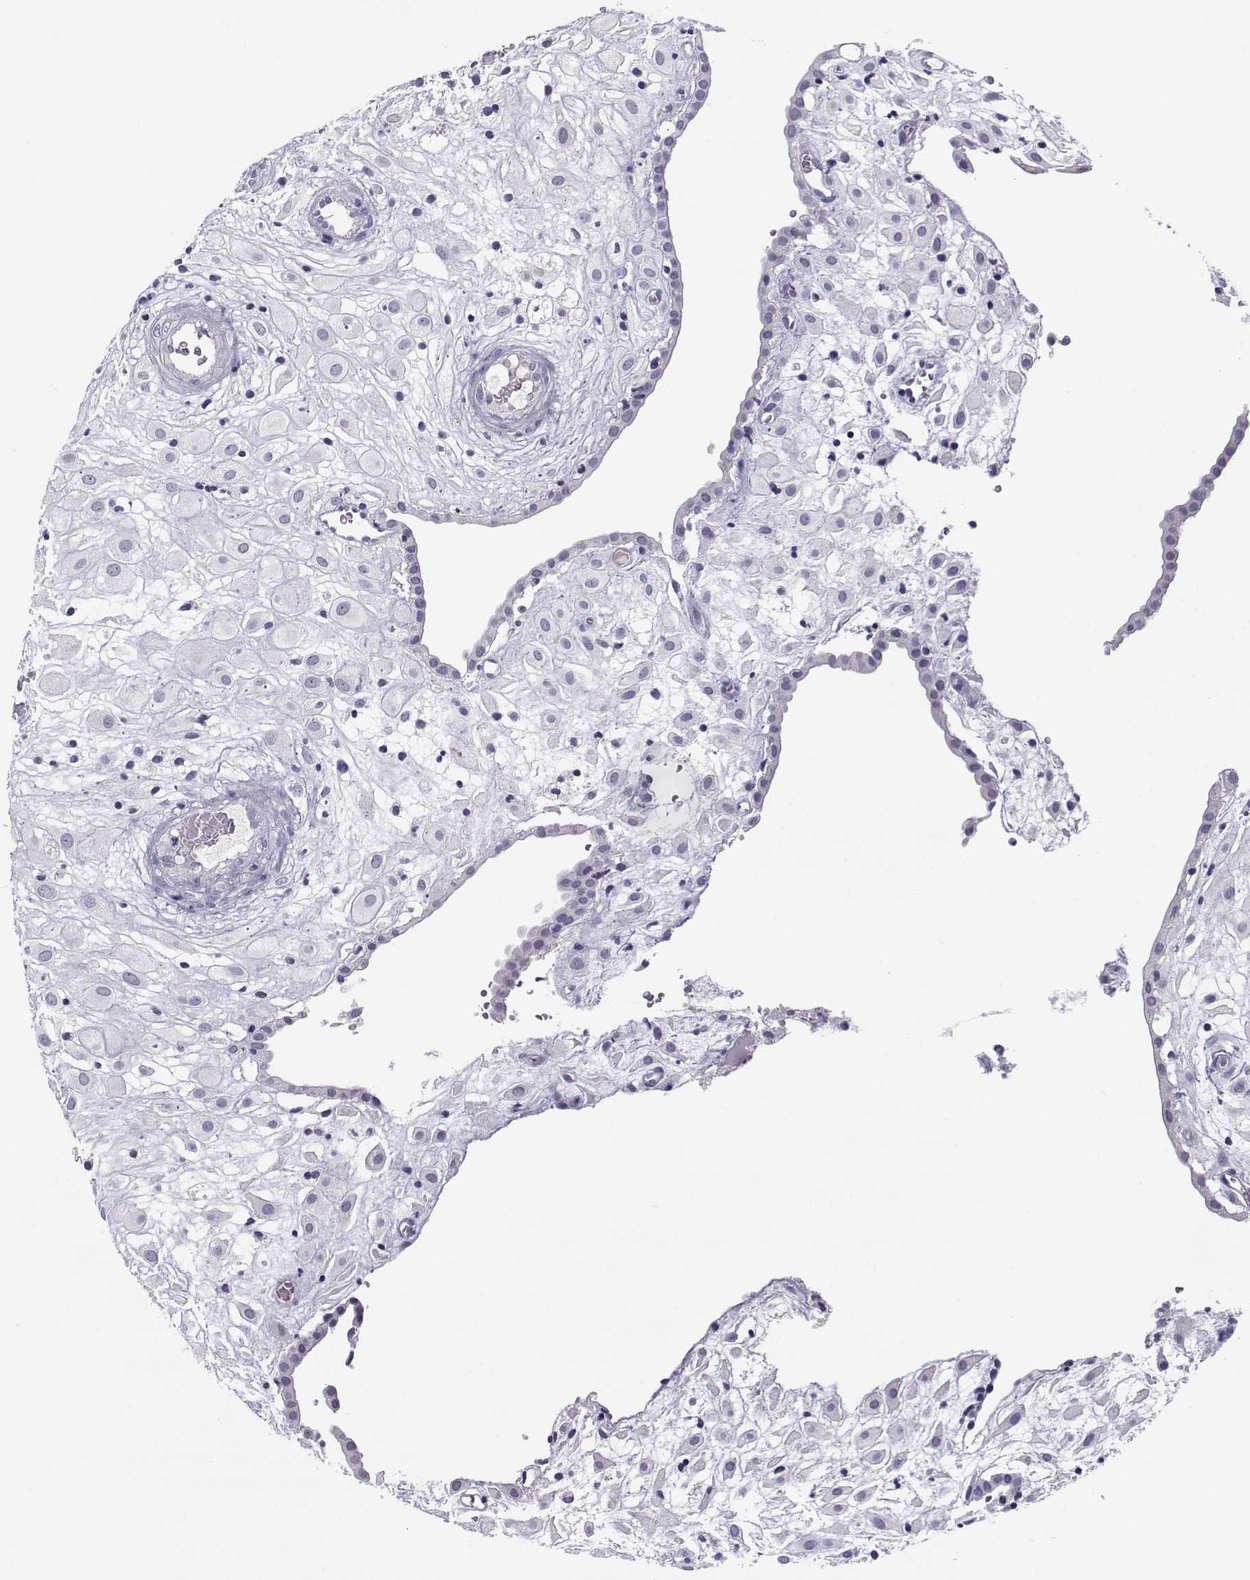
{"staining": {"intensity": "negative", "quantity": "none", "location": "none"}, "tissue": "placenta", "cell_type": "Decidual cells", "image_type": "normal", "snomed": [{"axis": "morphology", "description": "Normal tissue, NOS"}, {"axis": "topography", "description": "Placenta"}], "caption": "The histopathology image displays no staining of decidual cells in normal placenta.", "gene": "CFAP77", "patient": {"sex": "female", "age": 24}}